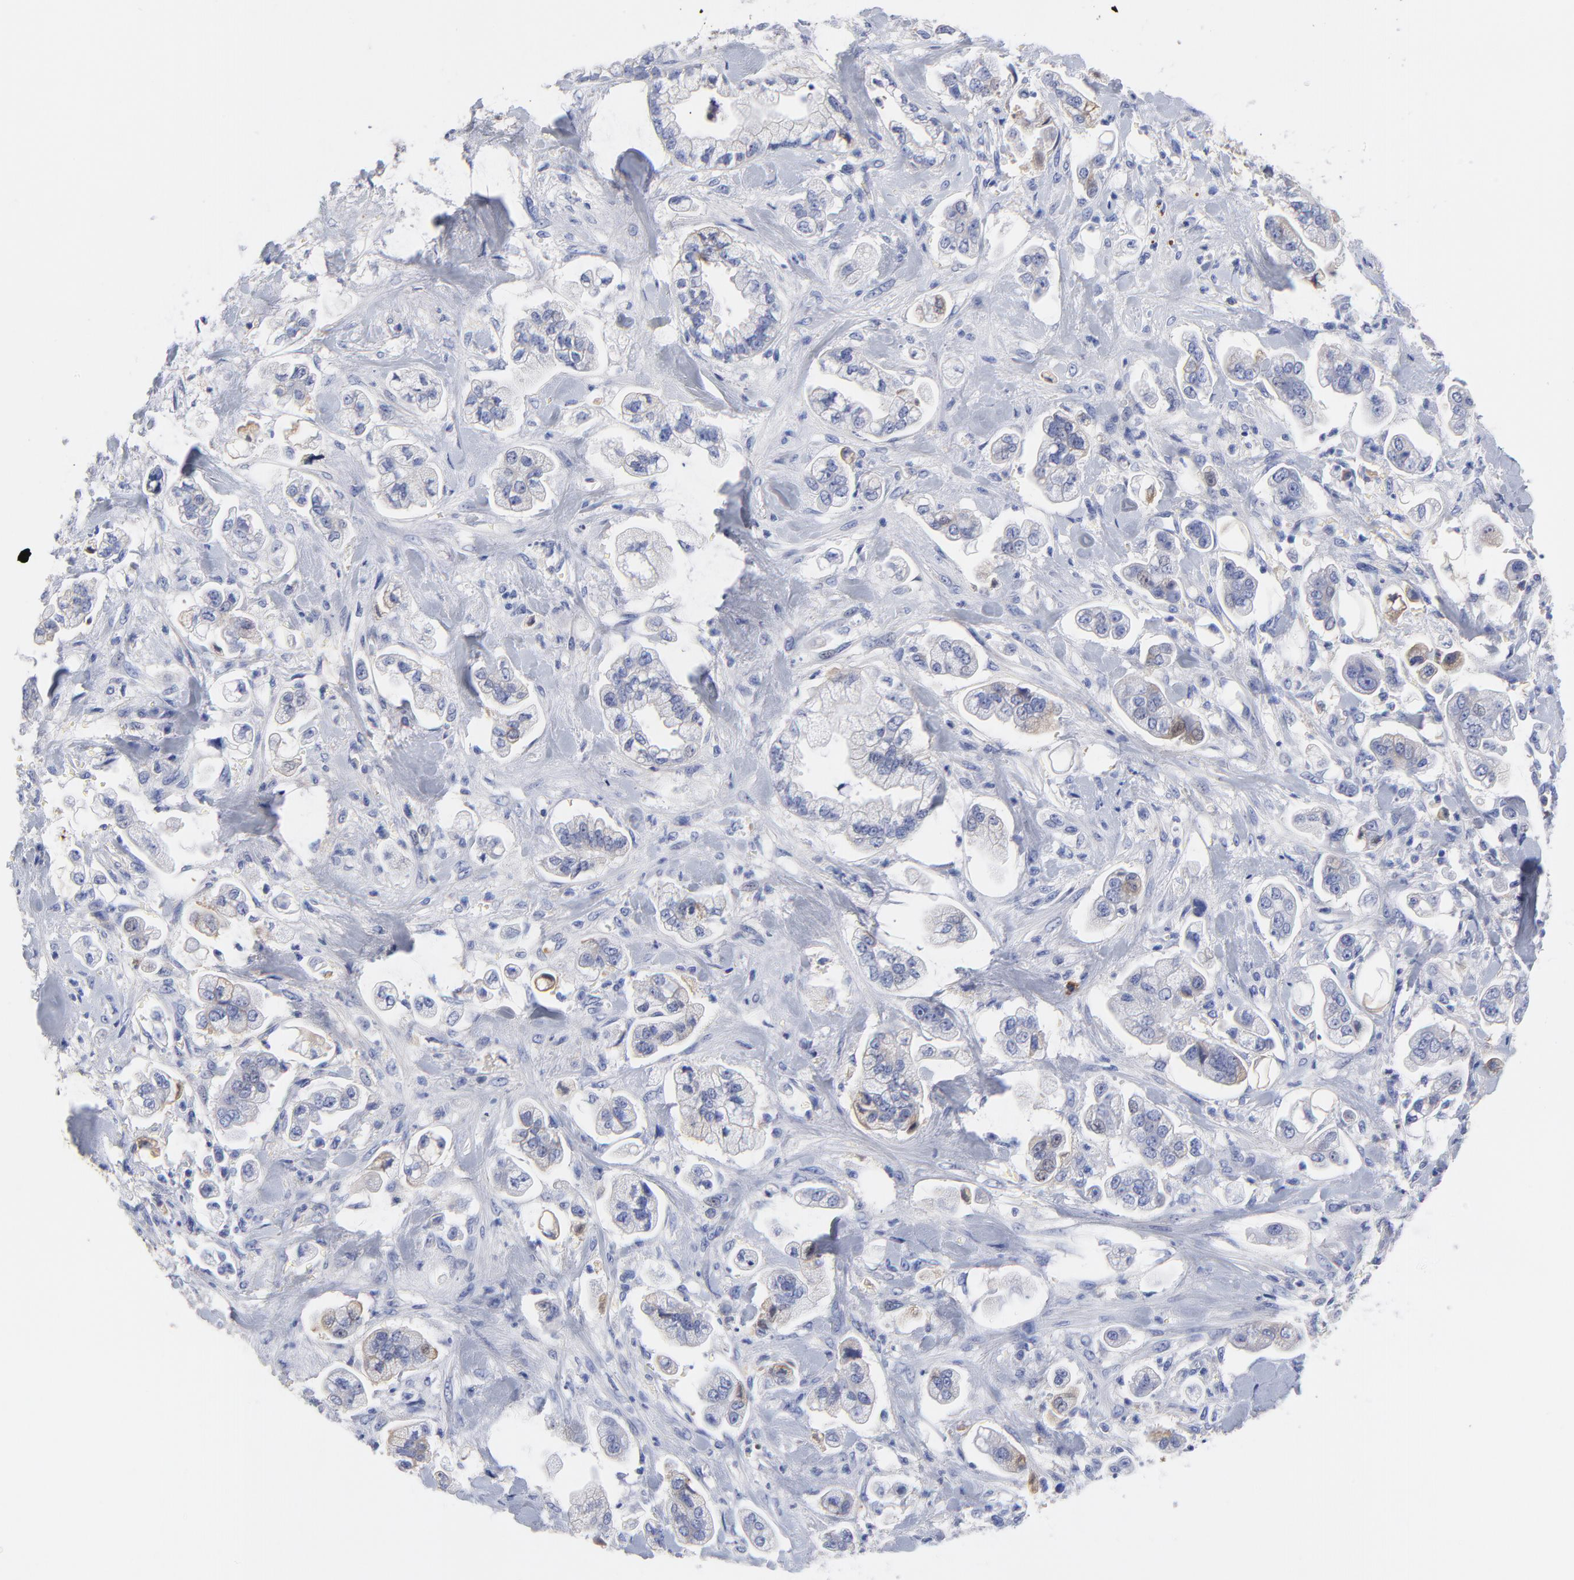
{"staining": {"intensity": "weak", "quantity": "<25%", "location": "cytoplasmic/membranous"}, "tissue": "stomach cancer", "cell_type": "Tumor cells", "image_type": "cancer", "snomed": [{"axis": "morphology", "description": "Adenocarcinoma, NOS"}, {"axis": "topography", "description": "Stomach"}], "caption": "IHC photomicrograph of human stomach adenocarcinoma stained for a protein (brown), which displays no expression in tumor cells.", "gene": "IGLV3-10", "patient": {"sex": "male", "age": 62}}